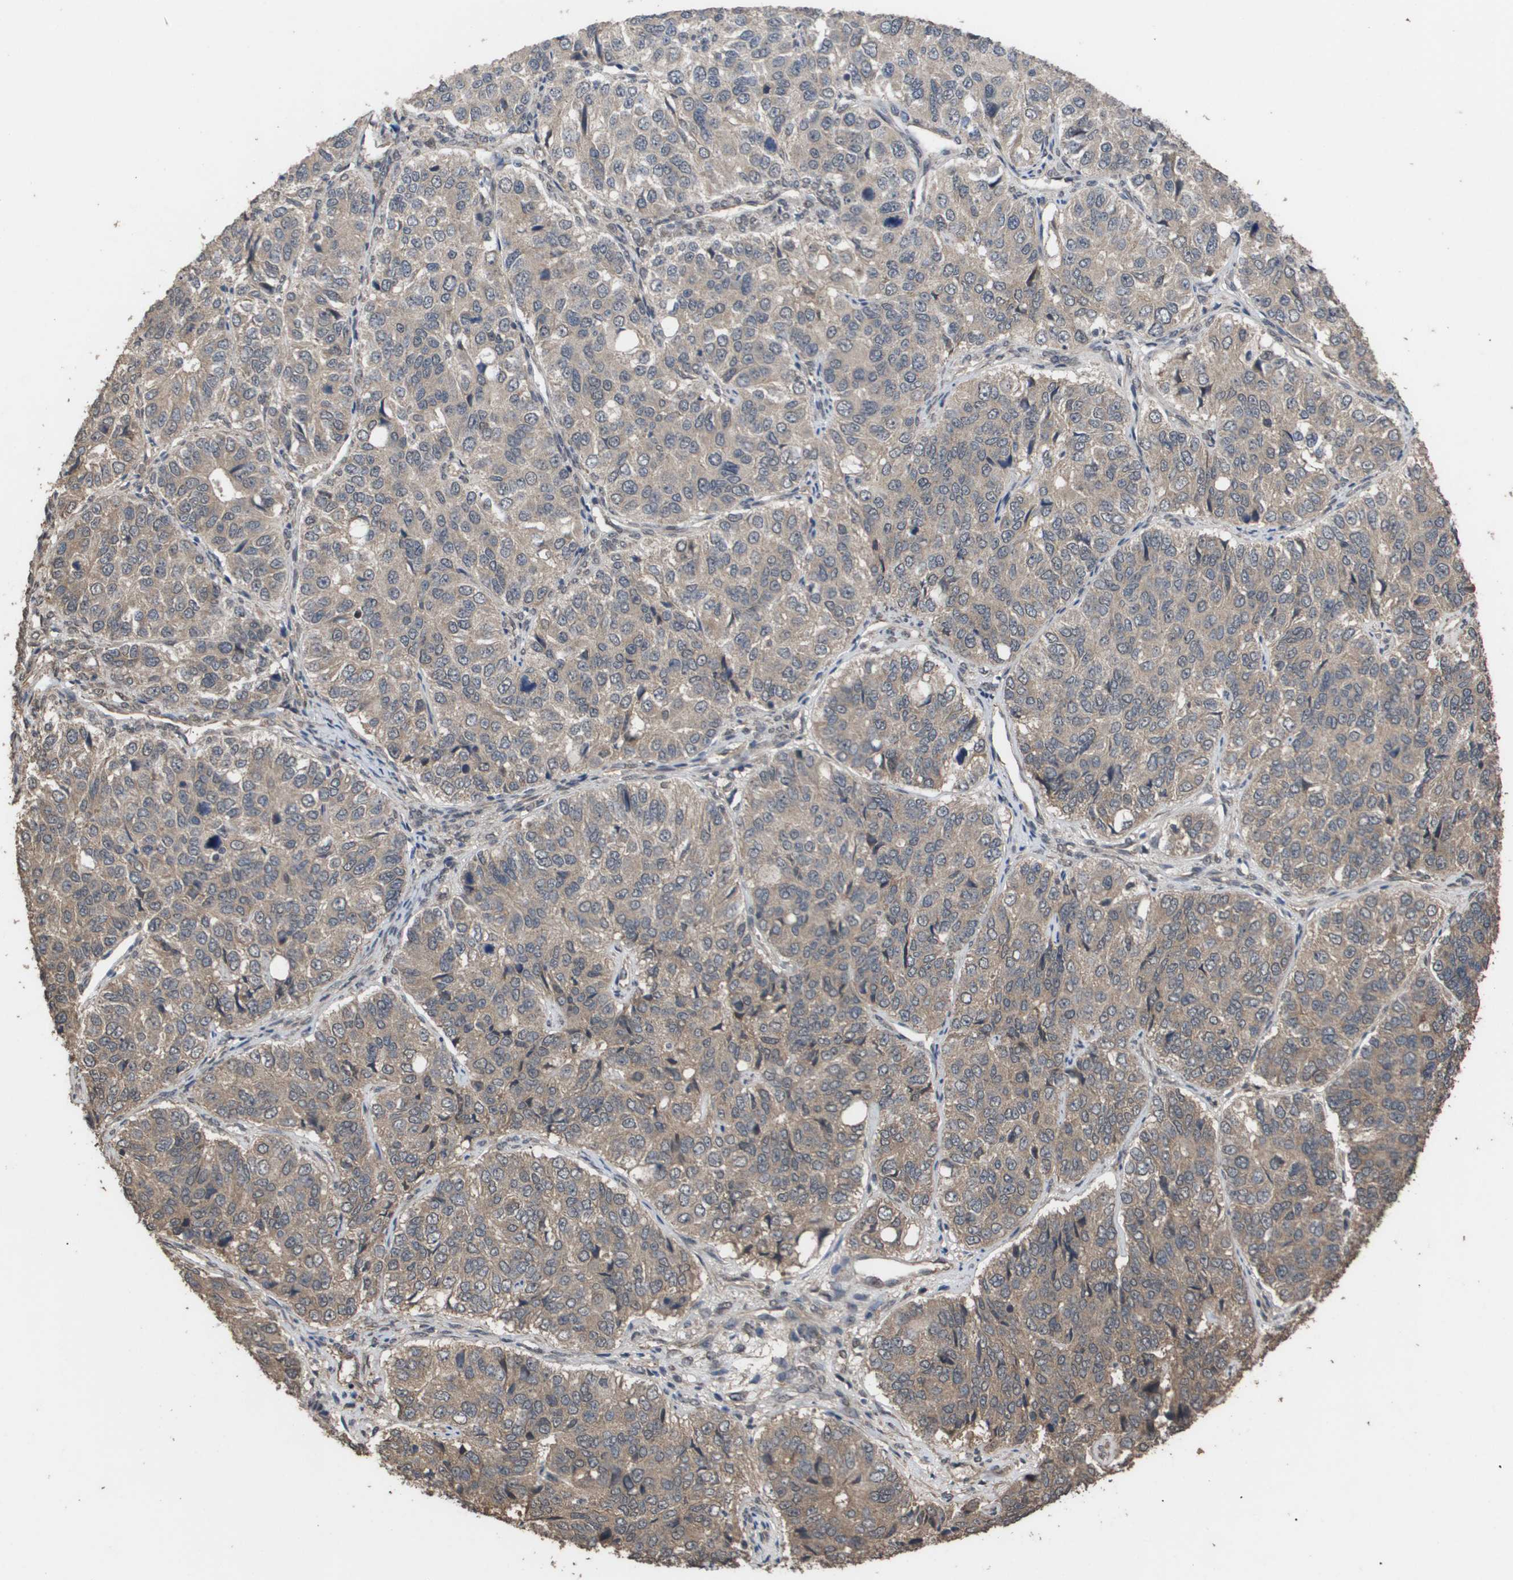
{"staining": {"intensity": "weak", "quantity": ">75%", "location": "cytoplasmic/membranous"}, "tissue": "ovarian cancer", "cell_type": "Tumor cells", "image_type": "cancer", "snomed": [{"axis": "morphology", "description": "Carcinoma, endometroid"}, {"axis": "topography", "description": "Ovary"}], "caption": "Ovarian cancer (endometroid carcinoma) stained for a protein (brown) exhibits weak cytoplasmic/membranous positive expression in about >75% of tumor cells.", "gene": "CUL5", "patient": {"sex": "female", "age": 51}}